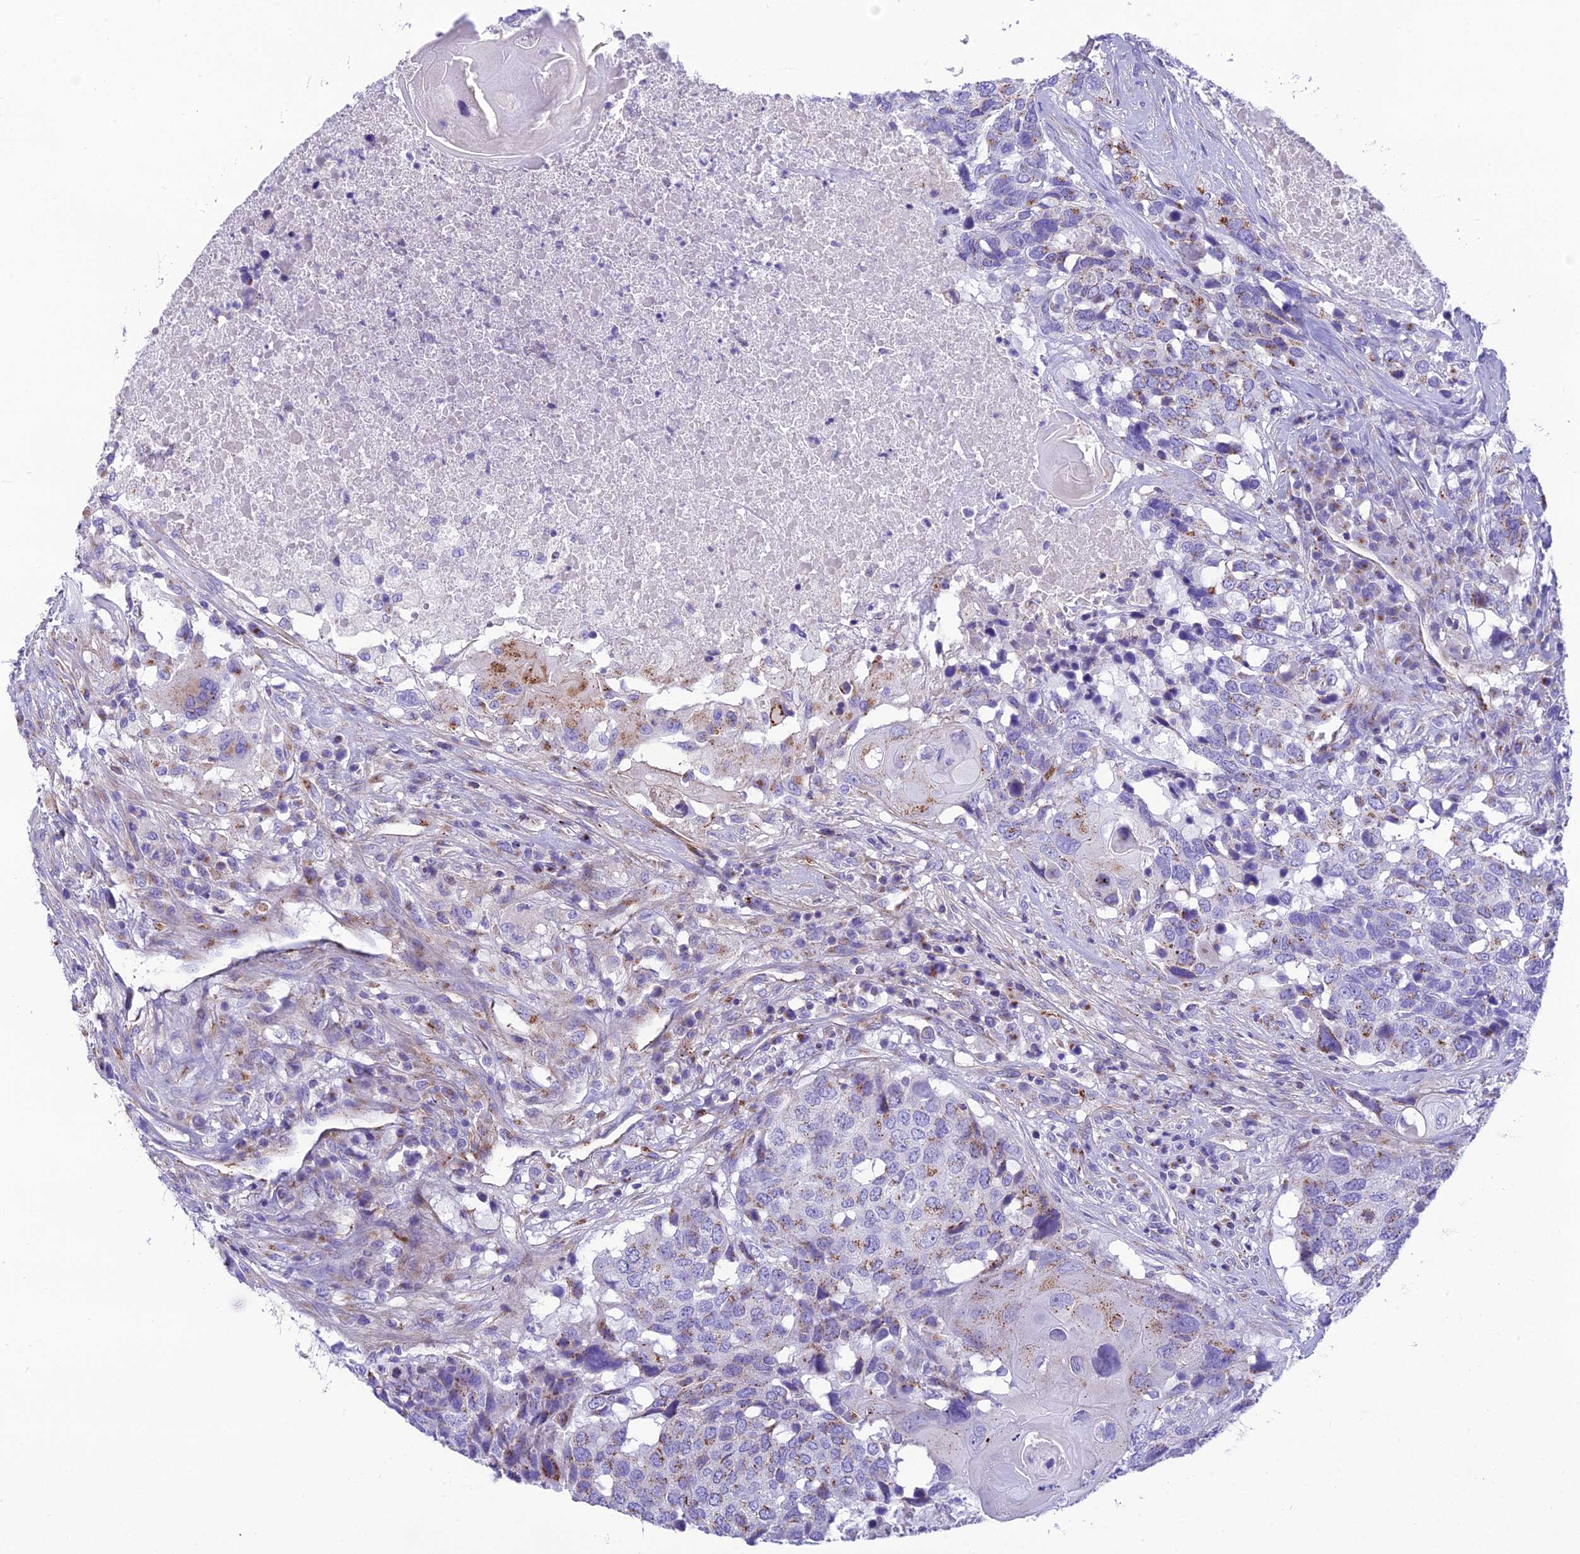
{"staining": {"intensity": "moderate", "quantity": "<25%", "location": "cytoplasmic/membranous"}, "tissue": "head and neck cancer", "cell_type": "Tumor cells", "image_type": "cancer", "snomed": [{"axis": "morphology", "description": "Squamous cell carcinoma, NOS"}, {"axis": "topography", "description": "Head-Neck"}], "caption": "Immunohistochemical staining of head and neck cancer demonstrates low levels of moderate cytoplasmic/membranous expression in about <25% of tumor cells.", "gene": "GFRA1", "patient": {"sex": "male", "age": 66}}